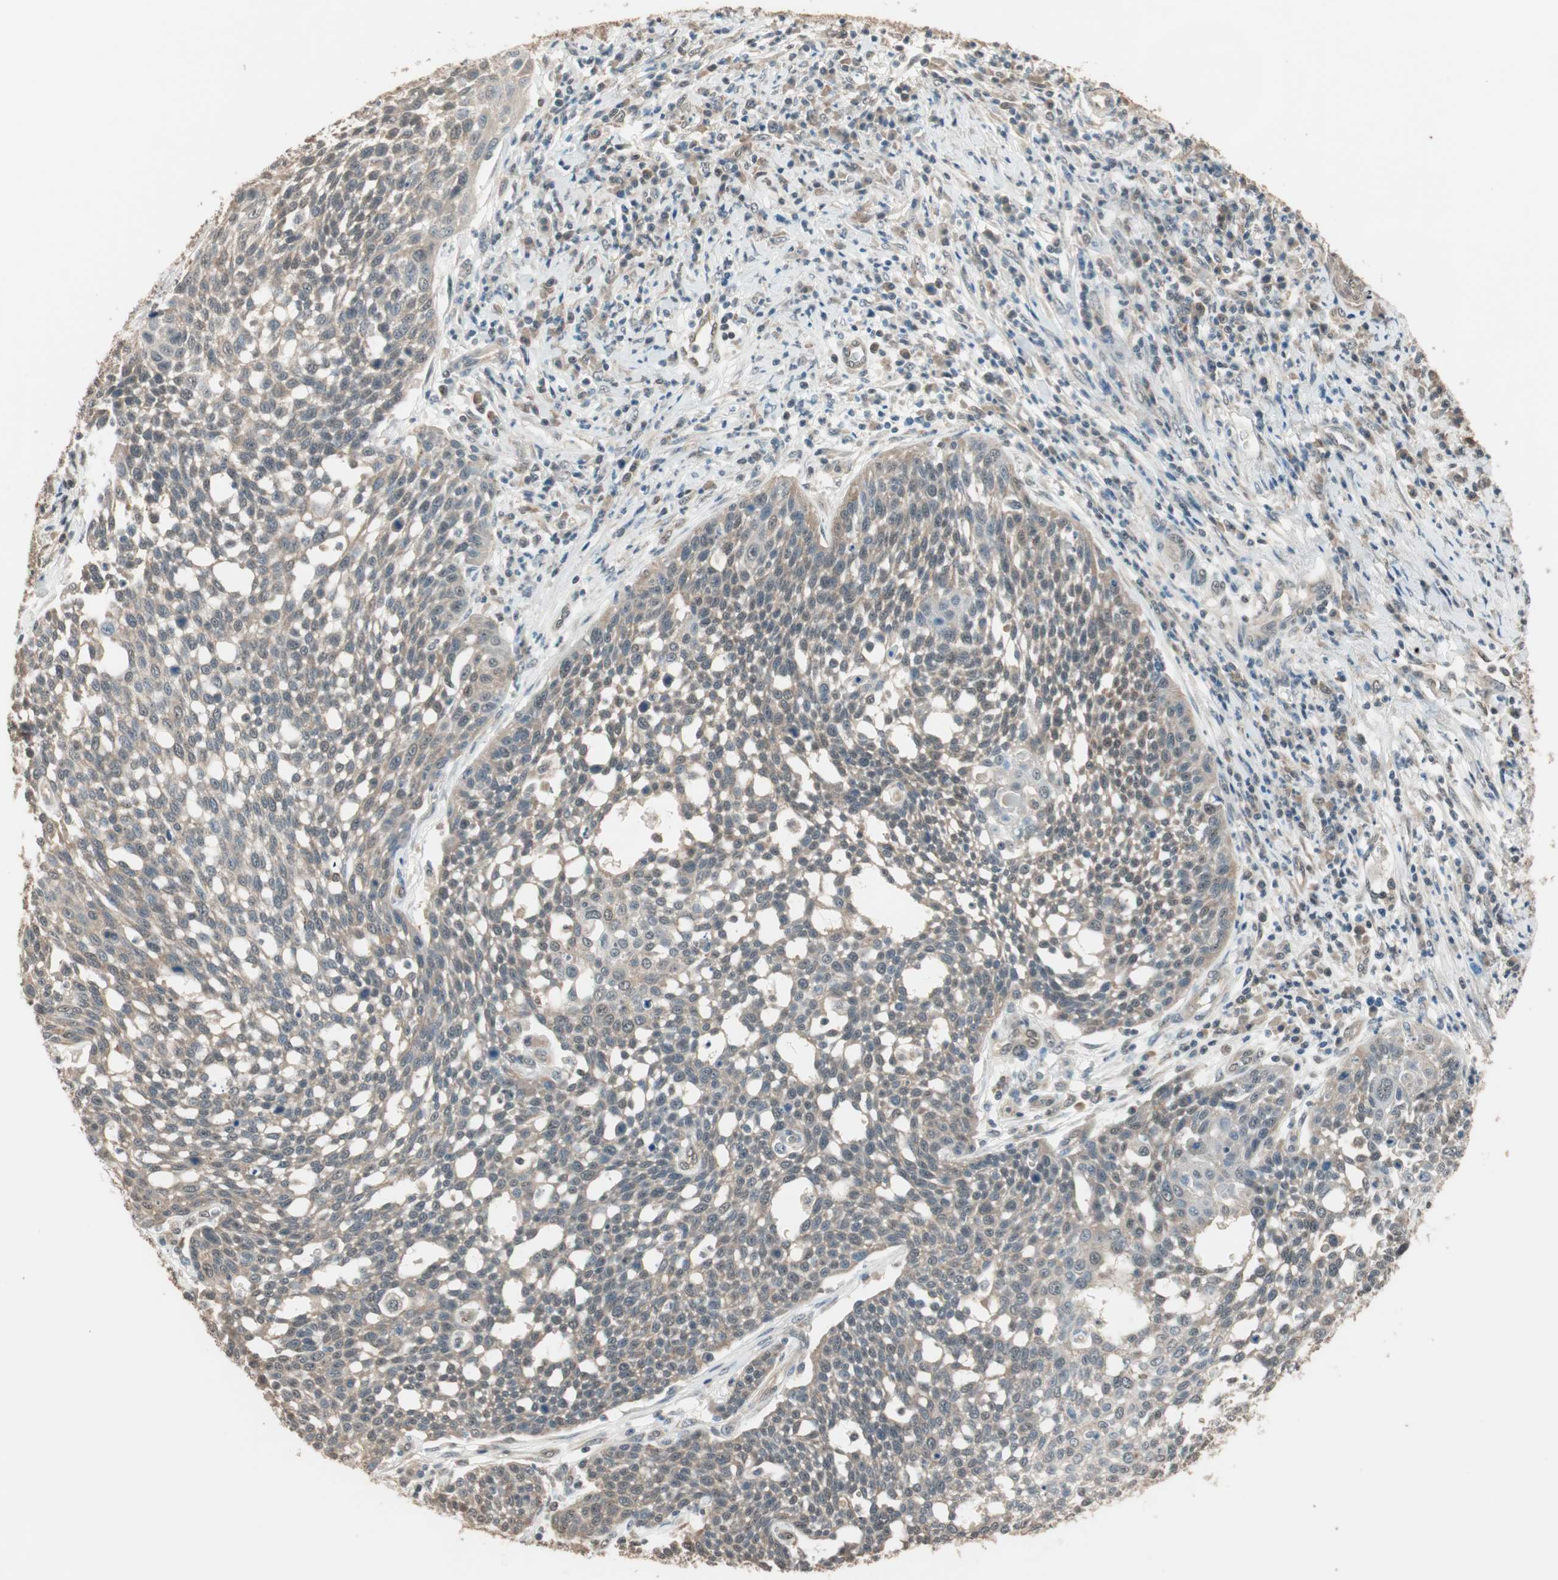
{"staining": {"intensity": "weak", "quantity": "25%-75%", "location": "cytoplasmic/membranous"}, "tissue": "cervical cancer", "cell_type": "Tumor cells", "image_type": "cancer", "snomed": [{"axis": "morphology", "description": "Squamous cell carcinoma, NOS"}, {"axis": "topography", "description": "Cervix"}], "caption": "Weak cytoplasmic/membranous positivity for a protein is identified in approximately 25%-75% of tumor cells of cervical squamous cell carcinoma using immunohistochemistry.", "gene": "USP5", "patient": {"sex": "female", "age": 34}}